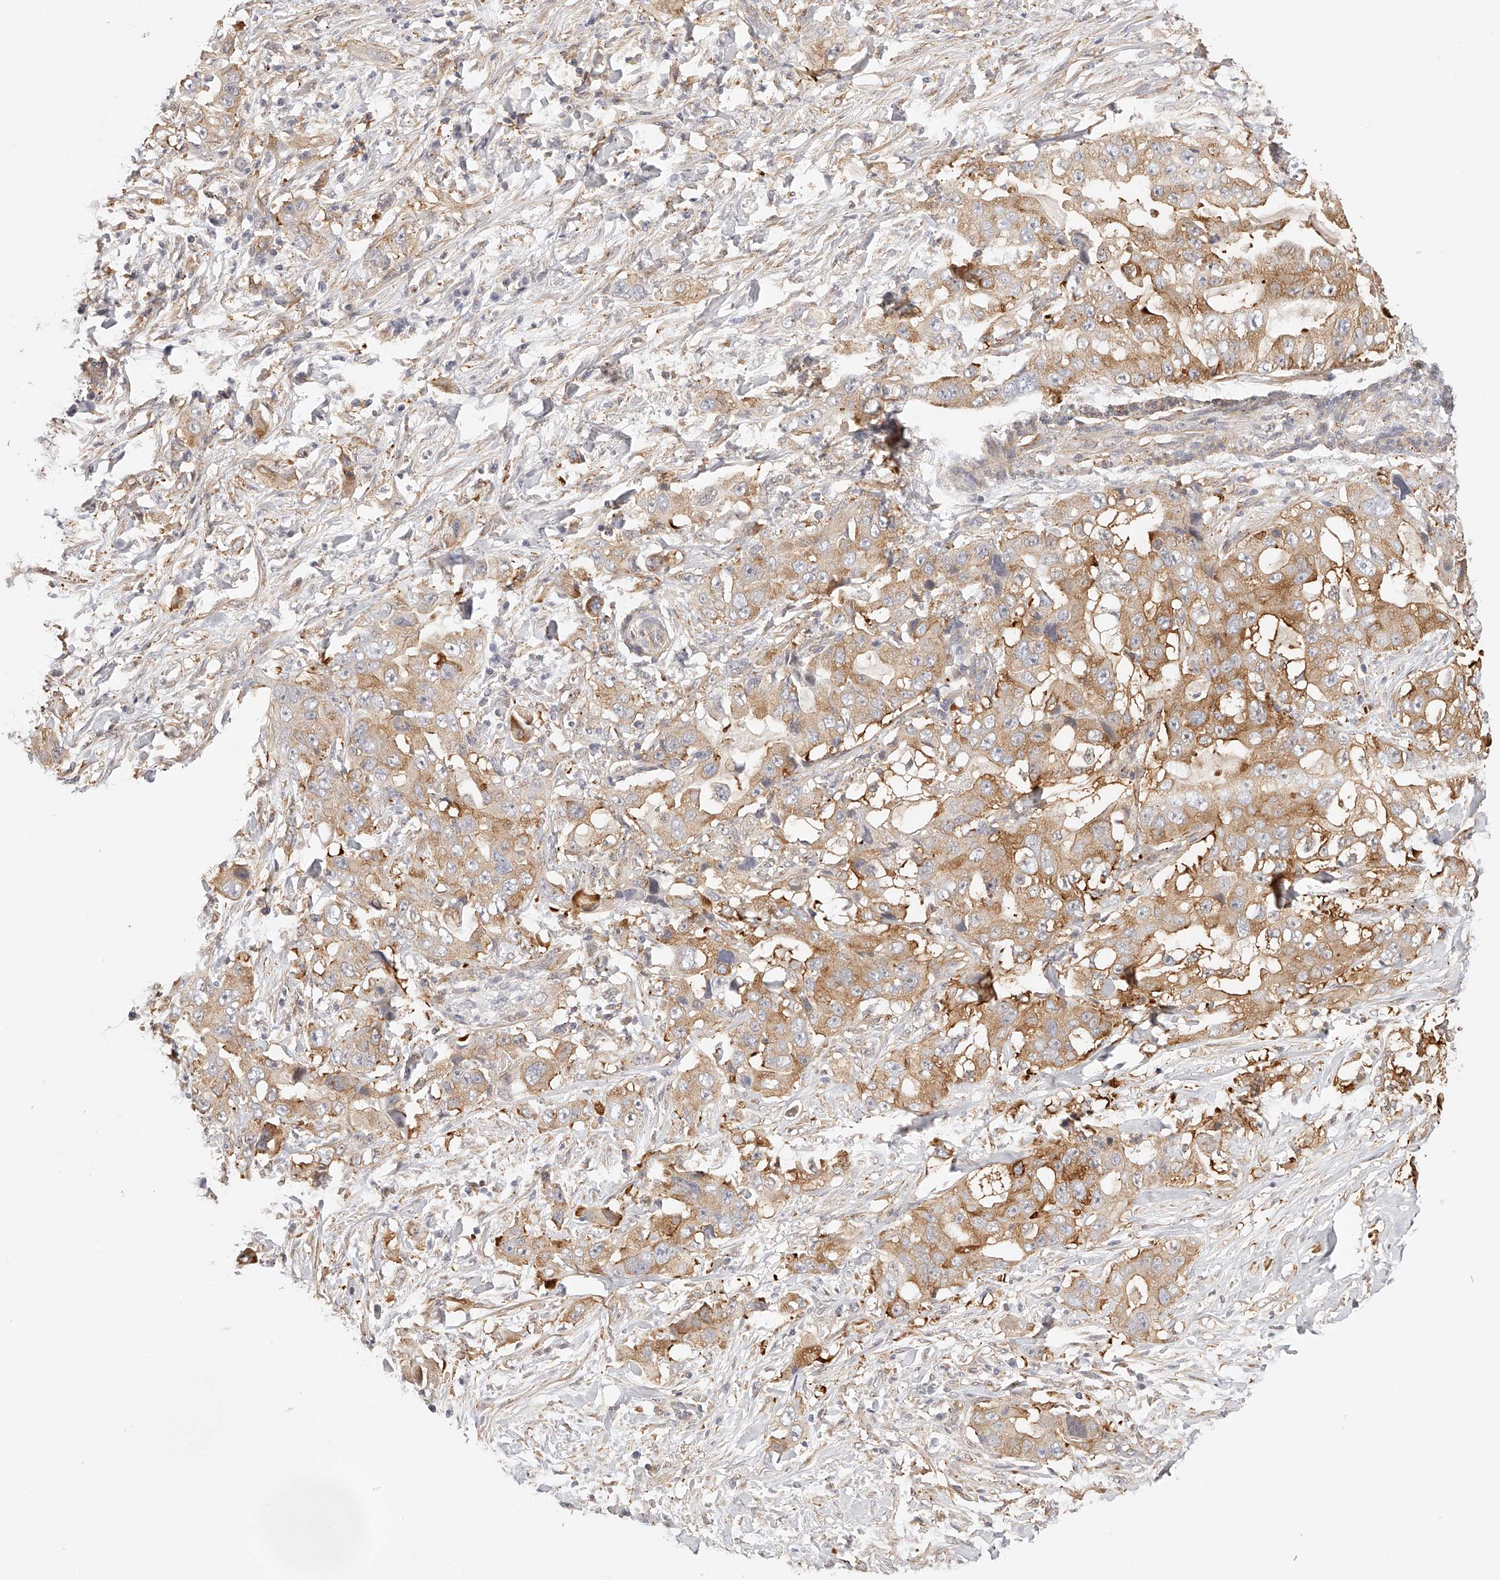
{"staining": {"intensity": "moderate", "quantity": ">75%", "location": "cytoplasmic/membranous"}, "tissue": "lung cancer", "cell_type": "Tumor cells", "image_type": "cancer", "snomed": [{"axis": "morphology", "description": "Adenocarcinoma, NOS"}, {"axis": "topography", "description": "Lung"}], "caption": "This is a histology image of immunohistochemistry (IHC) staining of lung cancer, which shows moderate staining in the cytoplasmic/membranous of tumor cells.", "gene": "SYNC", "patient": {"sex": "female", "age": 51}}